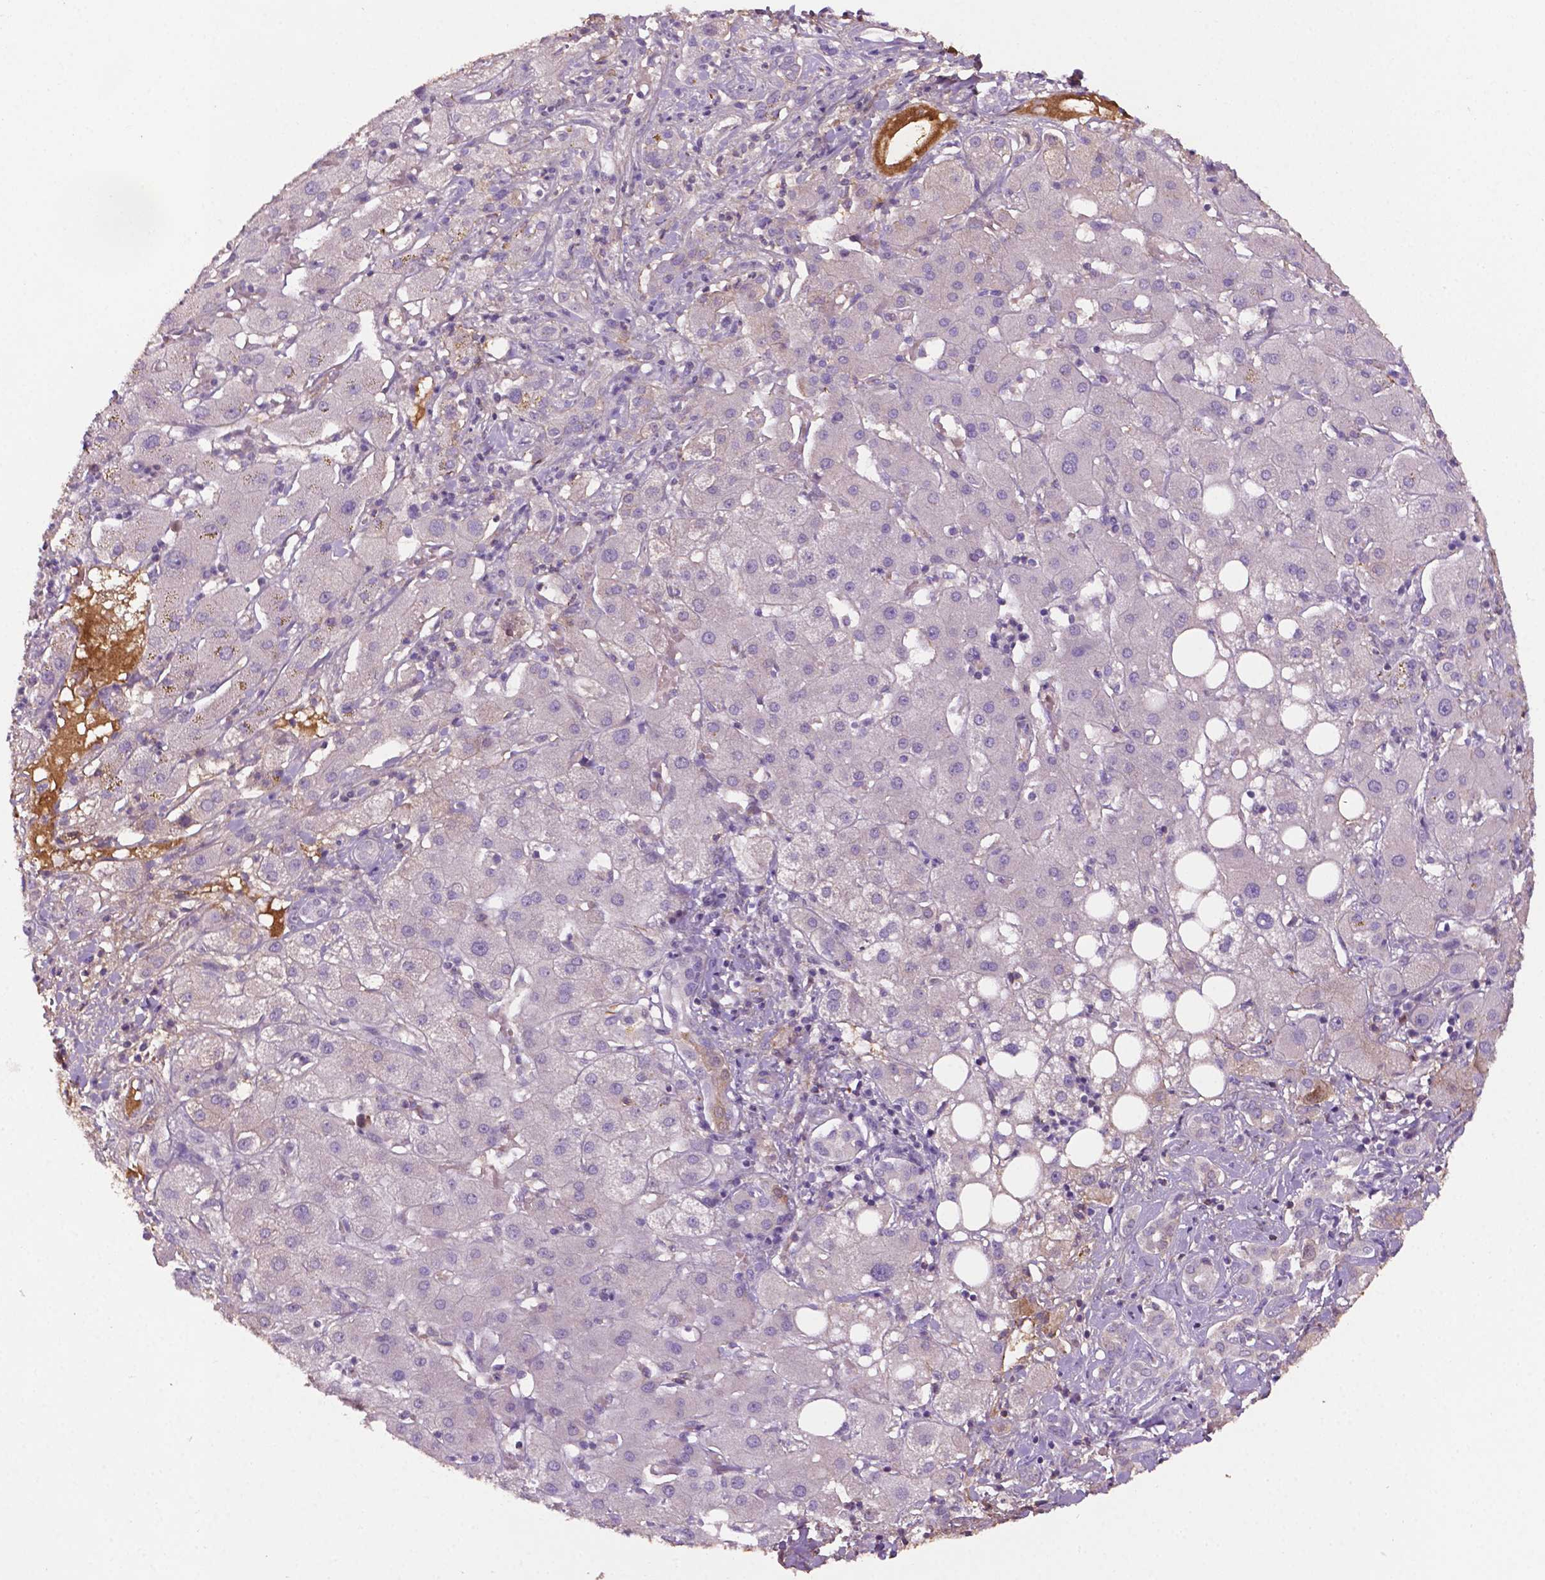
{"staining": {"intensity": "negative", "quantity": "none", "location": "none"}, "tissue": "liver cancer", "cell_type": "Tumor cells", "image_type": "cancer", "snomed": [{"axis": "morphology", "description": "Carcinoma, Hepatocellular, NOS"}, {"axis": "topography", "description": "Liver"}], "caption": "IHC histopathology image of hepatocellular carcinoma (liver) stained for a protein (brown), which demonstrates no positivity in tumor cells.", "gene": "FBLN1", "patient": {"sex": "male", "age": 65}}